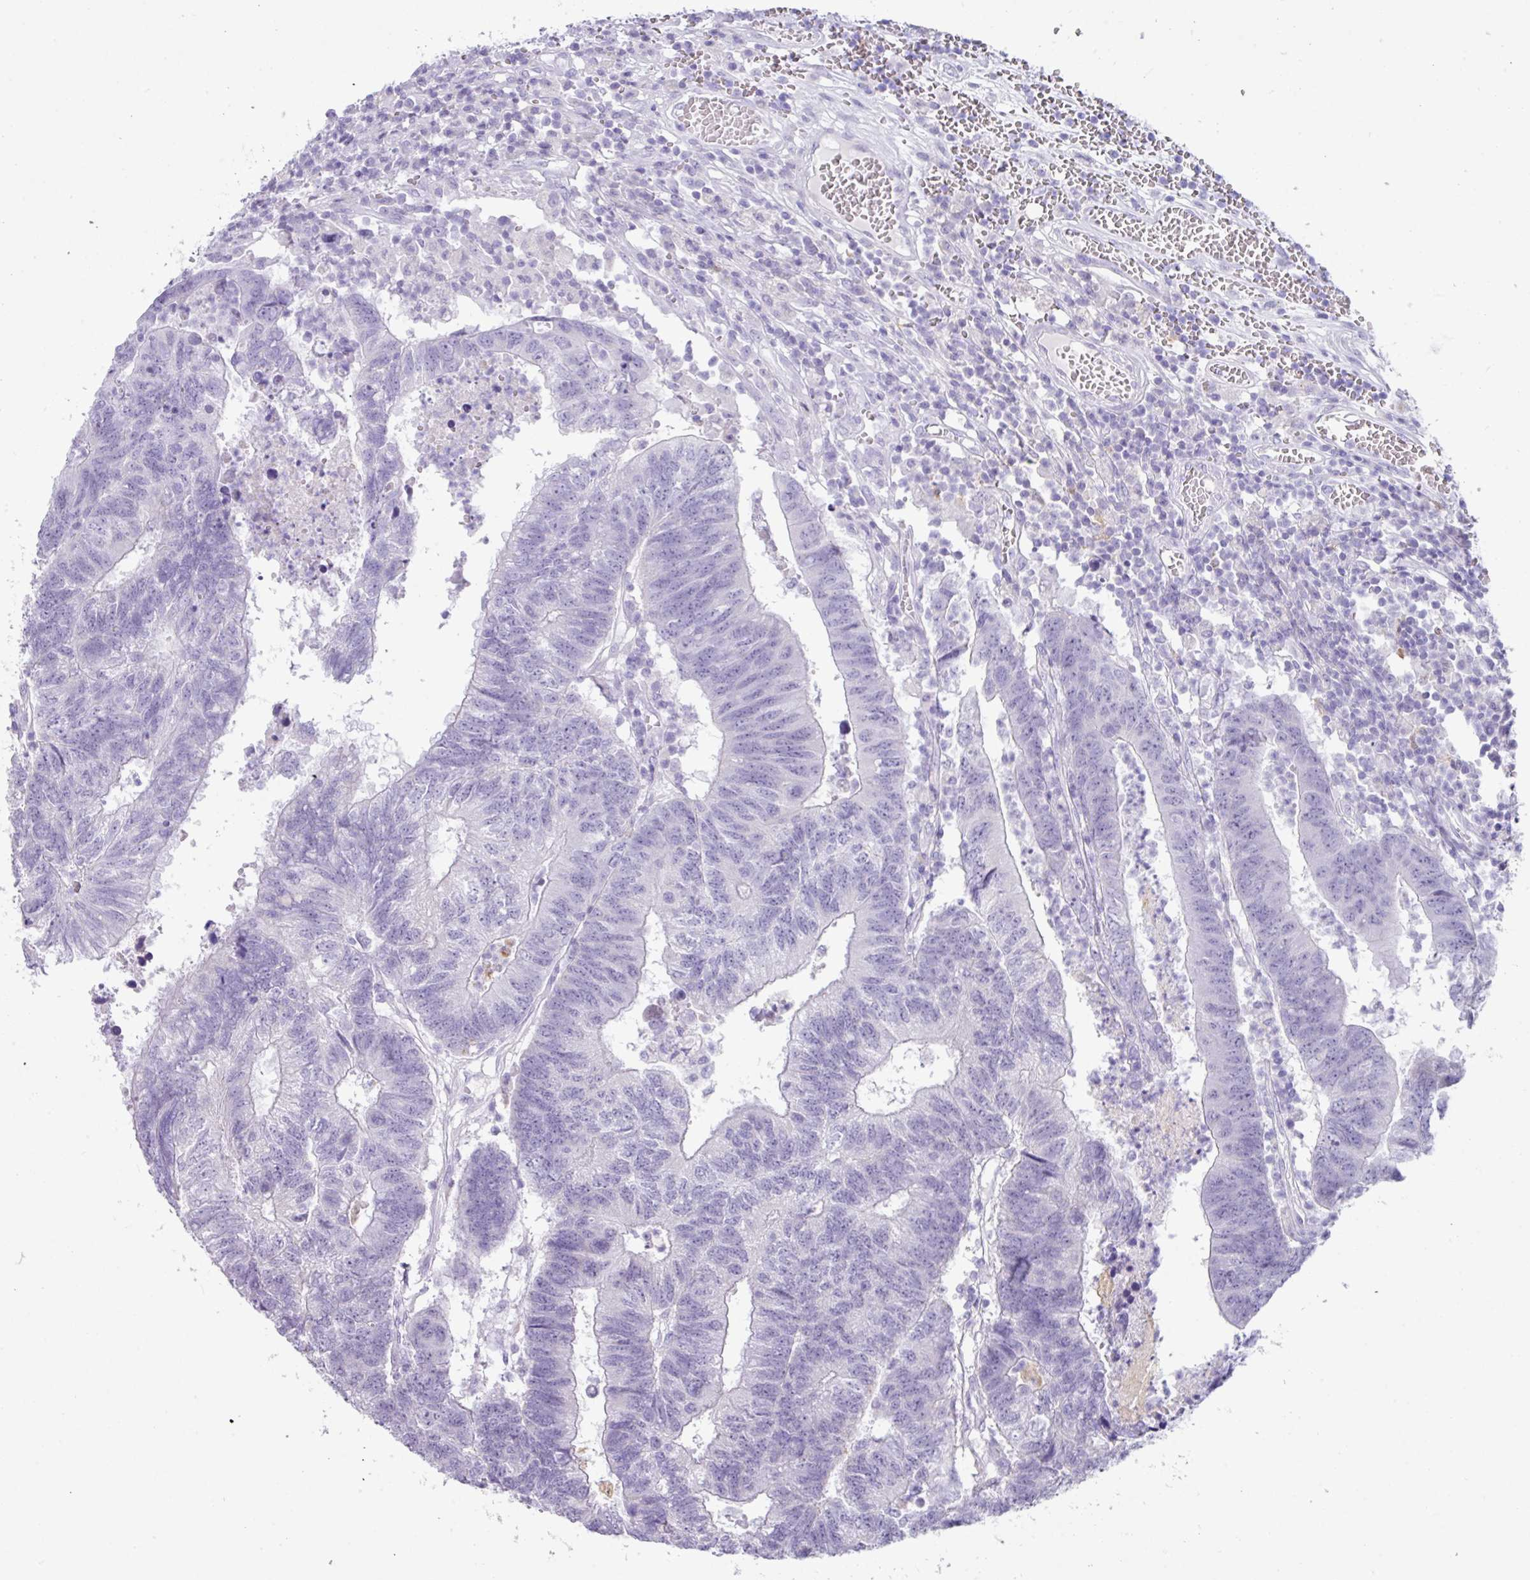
{"staining": {"intensity": "negative", "quantity": "none", "location": "none"}, "tissue": "colorectal cancer", "cell_type": "Tumor cells", "image_type": "cancer", "snomed": [{"axis": "morphology", "description": "Adenocarcinoma, NOS"}, {"axis": "topography", "description": "Colon"}], "caption": "Immunohistochemistry of human colorectal adenocarcinoma reveals no staining in tumor cells. (DAB IHC visualized using brightfield microscopy, high magnification).", "gene": "NCCRP1", "patient": {"sex": "female", "age": 48}}